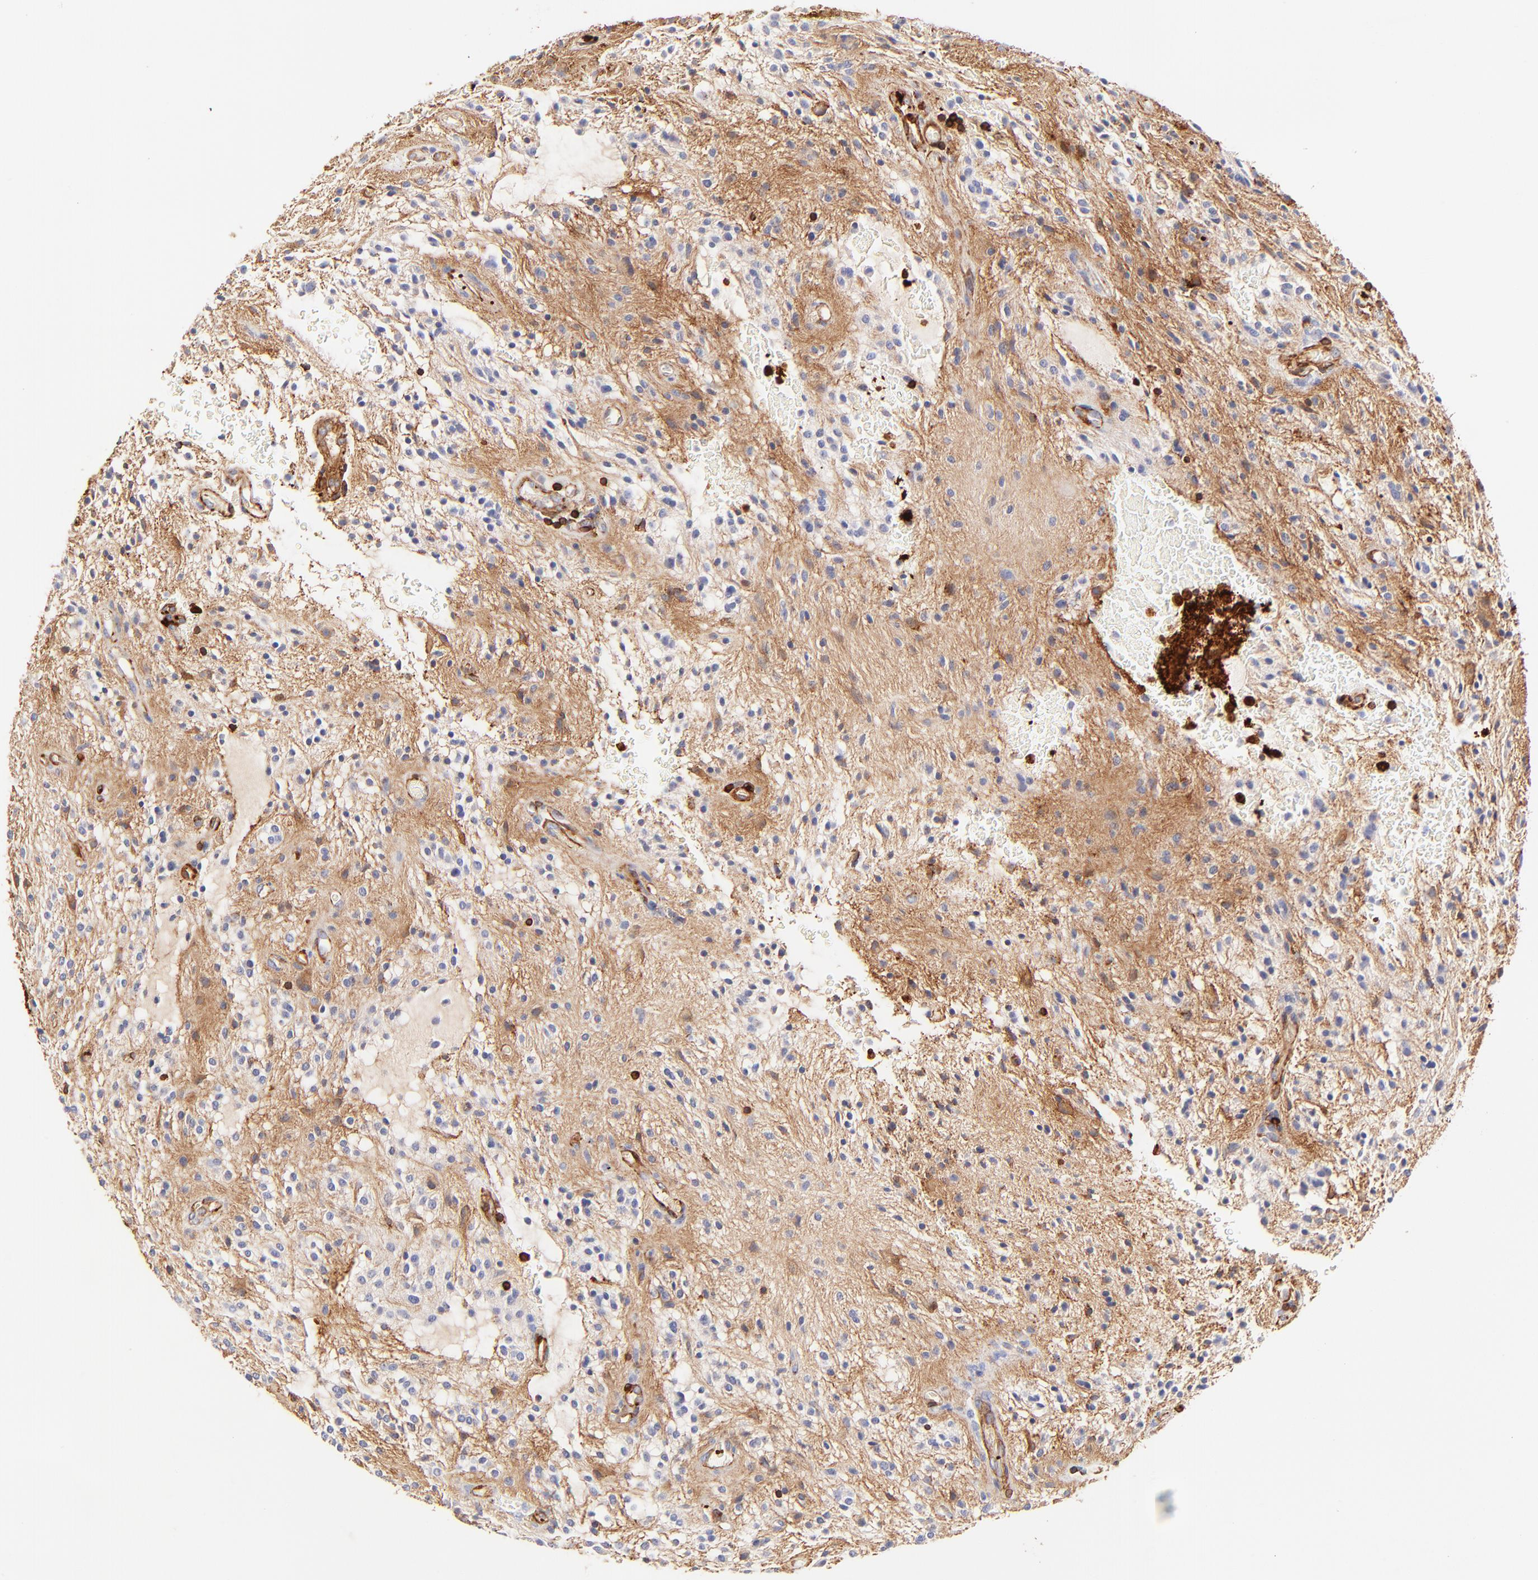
{"staining": {"intensity": "strong", "quantity": ">75%", "location": "cytoplasmic/membranous"}, "tissue": "glioma", "cell_type": "Tumor cells", "image_type": "cancer", "snomed": [{"axis": "morphology", "description": "Glioma, malignant, NOS"}, {"axis": "topography", "description": "Cerebellum"}], "caption": "Immunohistochemistry (IHC) staining of malignant glioma, which reveals high levels of strong cytoplasmic/membranous staining in approximately >75% of tumor cells indicating strong cytoplasmic/membranous protein positivity. The staining was performed using DAB (brown) for protein detection and nuclei were counterstained in hematoxylin (blue).", "gene": "FLNA", "patient": {"sex": "female", "age": 10}}